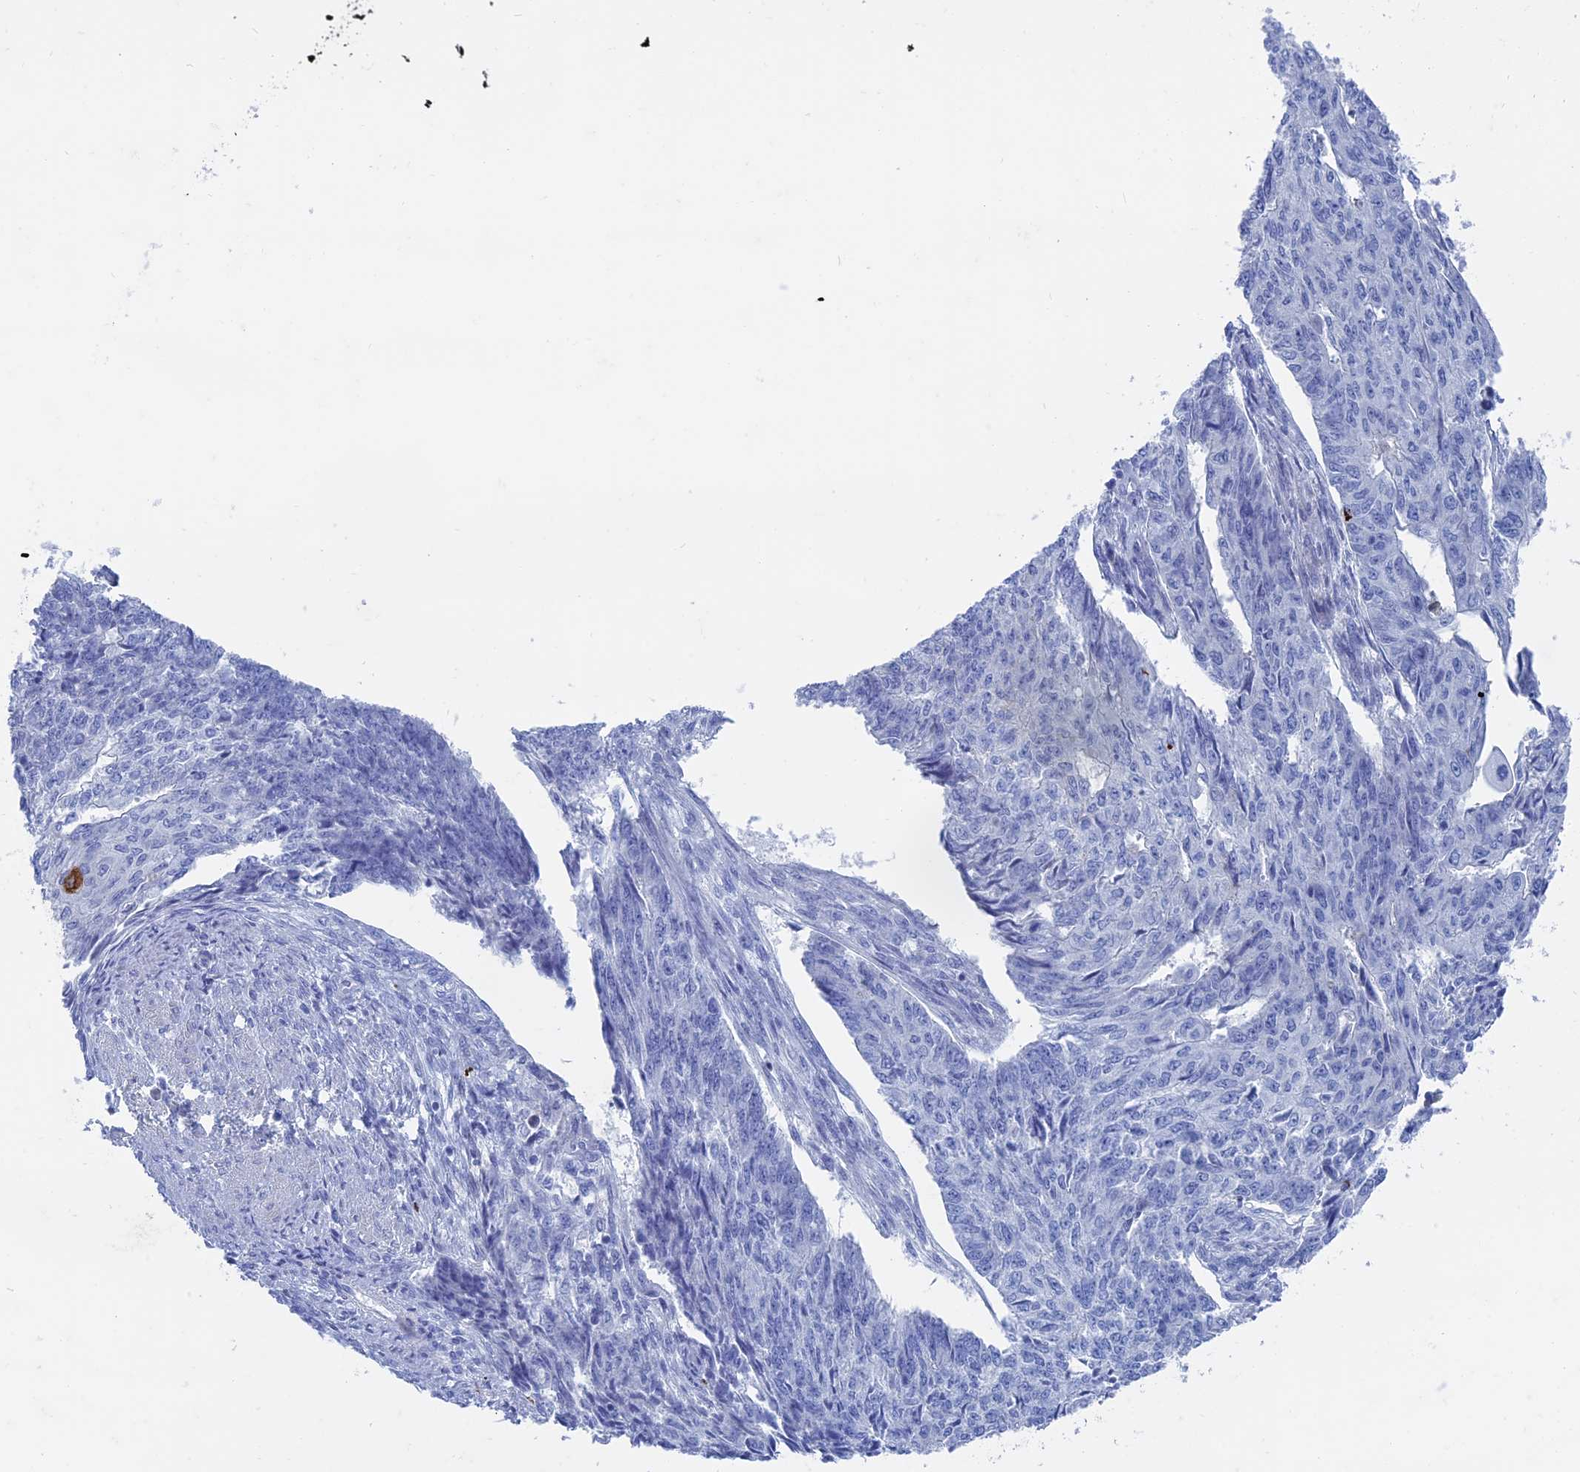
{"staining": {"intensity": "strong", "quantity": "<25%", "location": "cytoplasmic/membranous"}, "tissue": "endometrial cancer", "cell_type": "Tumor cells", "image_type": "cancer", "snomed": [{"axis": "morphology", "description": "Adenocarcinoma, NOS"}, {"axis": "topography", "description": "Endometrium"}], "caption": "Endometrial adenocarcinoma stained with IHC demonstrates strong cytoplasmic/membranous staining in about <25% of tumor cells.", "gene": "ALMS1", "patient": {"sex": "female", "age": 32}}